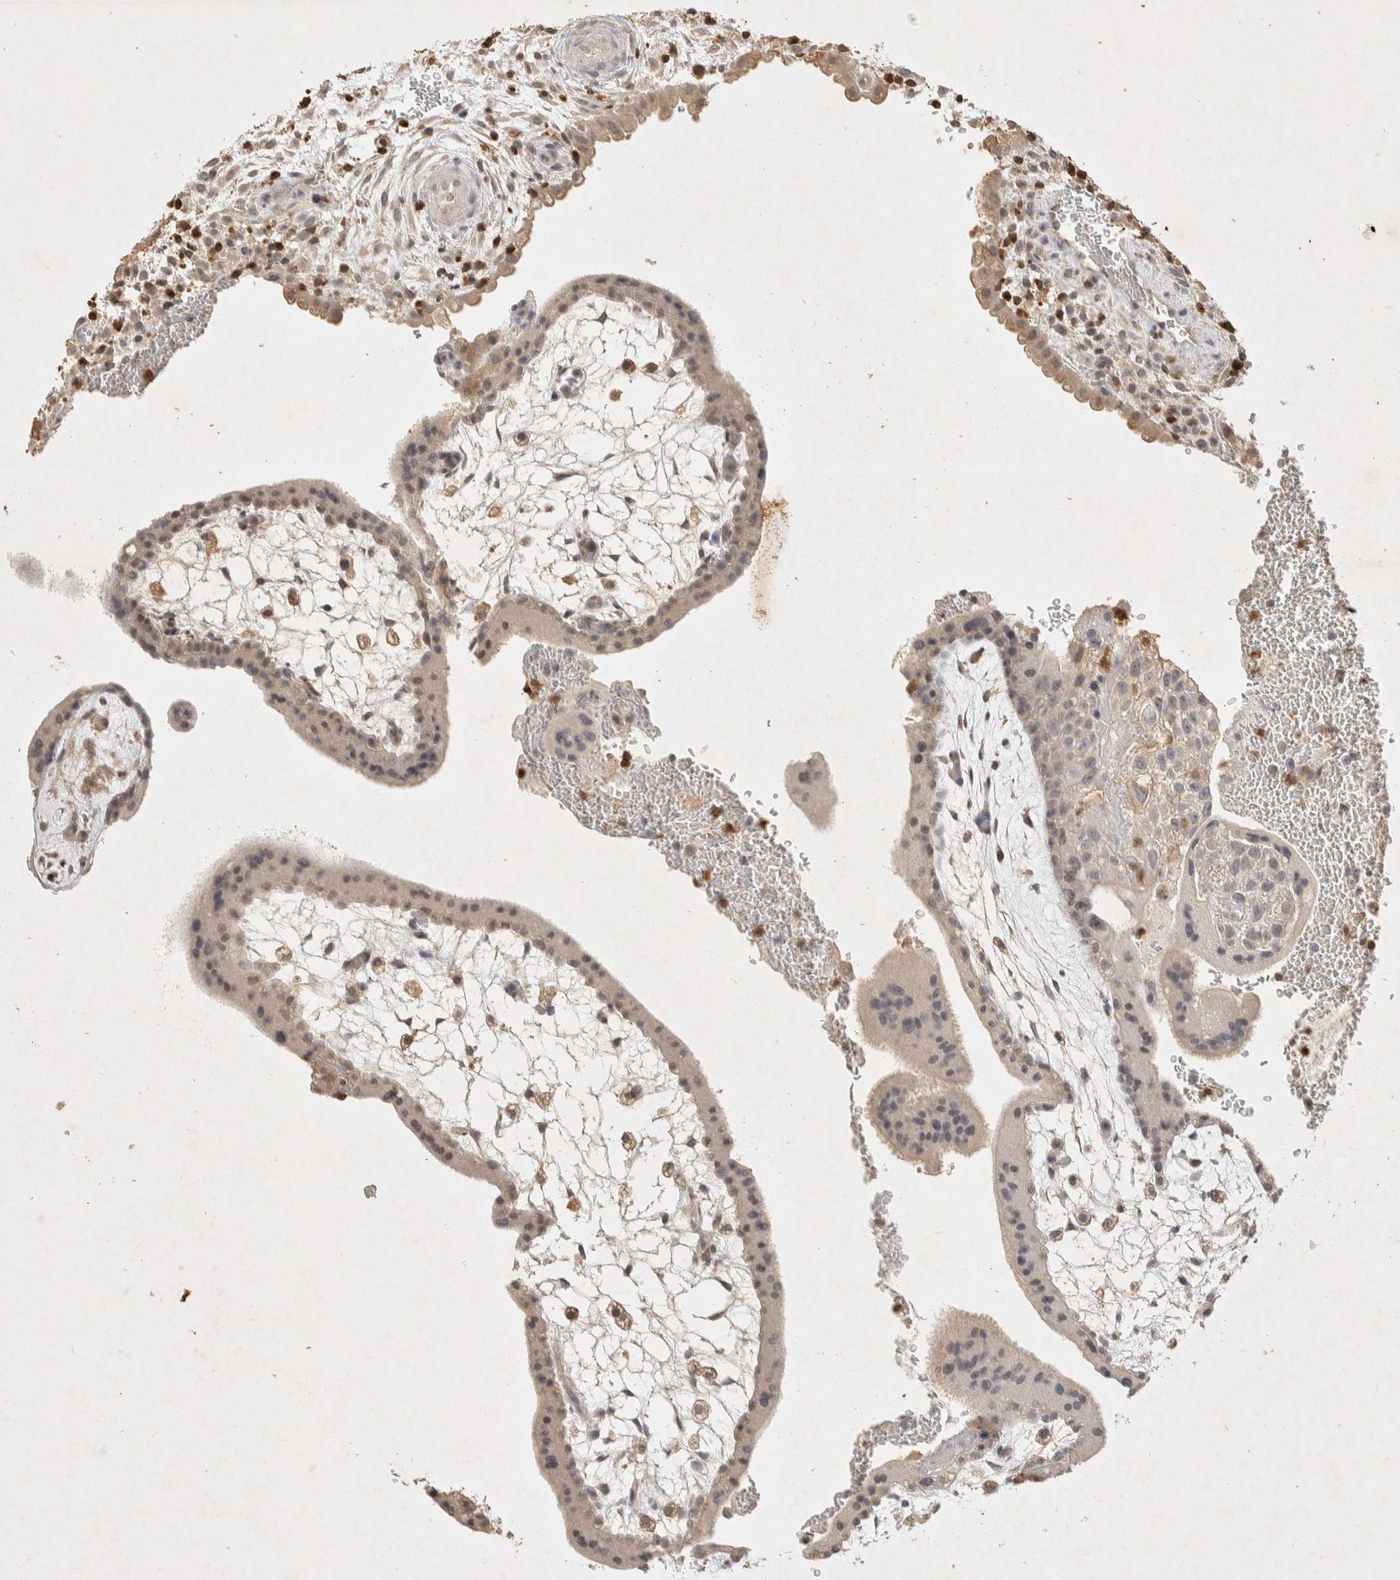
{"staining": {"intensity": "negative", "quantity": "none", "location": "none"}, "tissue": "placenta", "cell_type": "Trophoblastic cells", "image_type": "normal", "snomed": [{"axis": "morphology", "description": "Normal tissue, NOS"}, {"axis": "topography", "description": "Placenta"}], "caption": "Trophoblastic cells show no significant expression in unremarkable placenta. Nuclei are stained in blue.", "gene": "RAC2", "patient": {"sex": "female", "age": 35}}